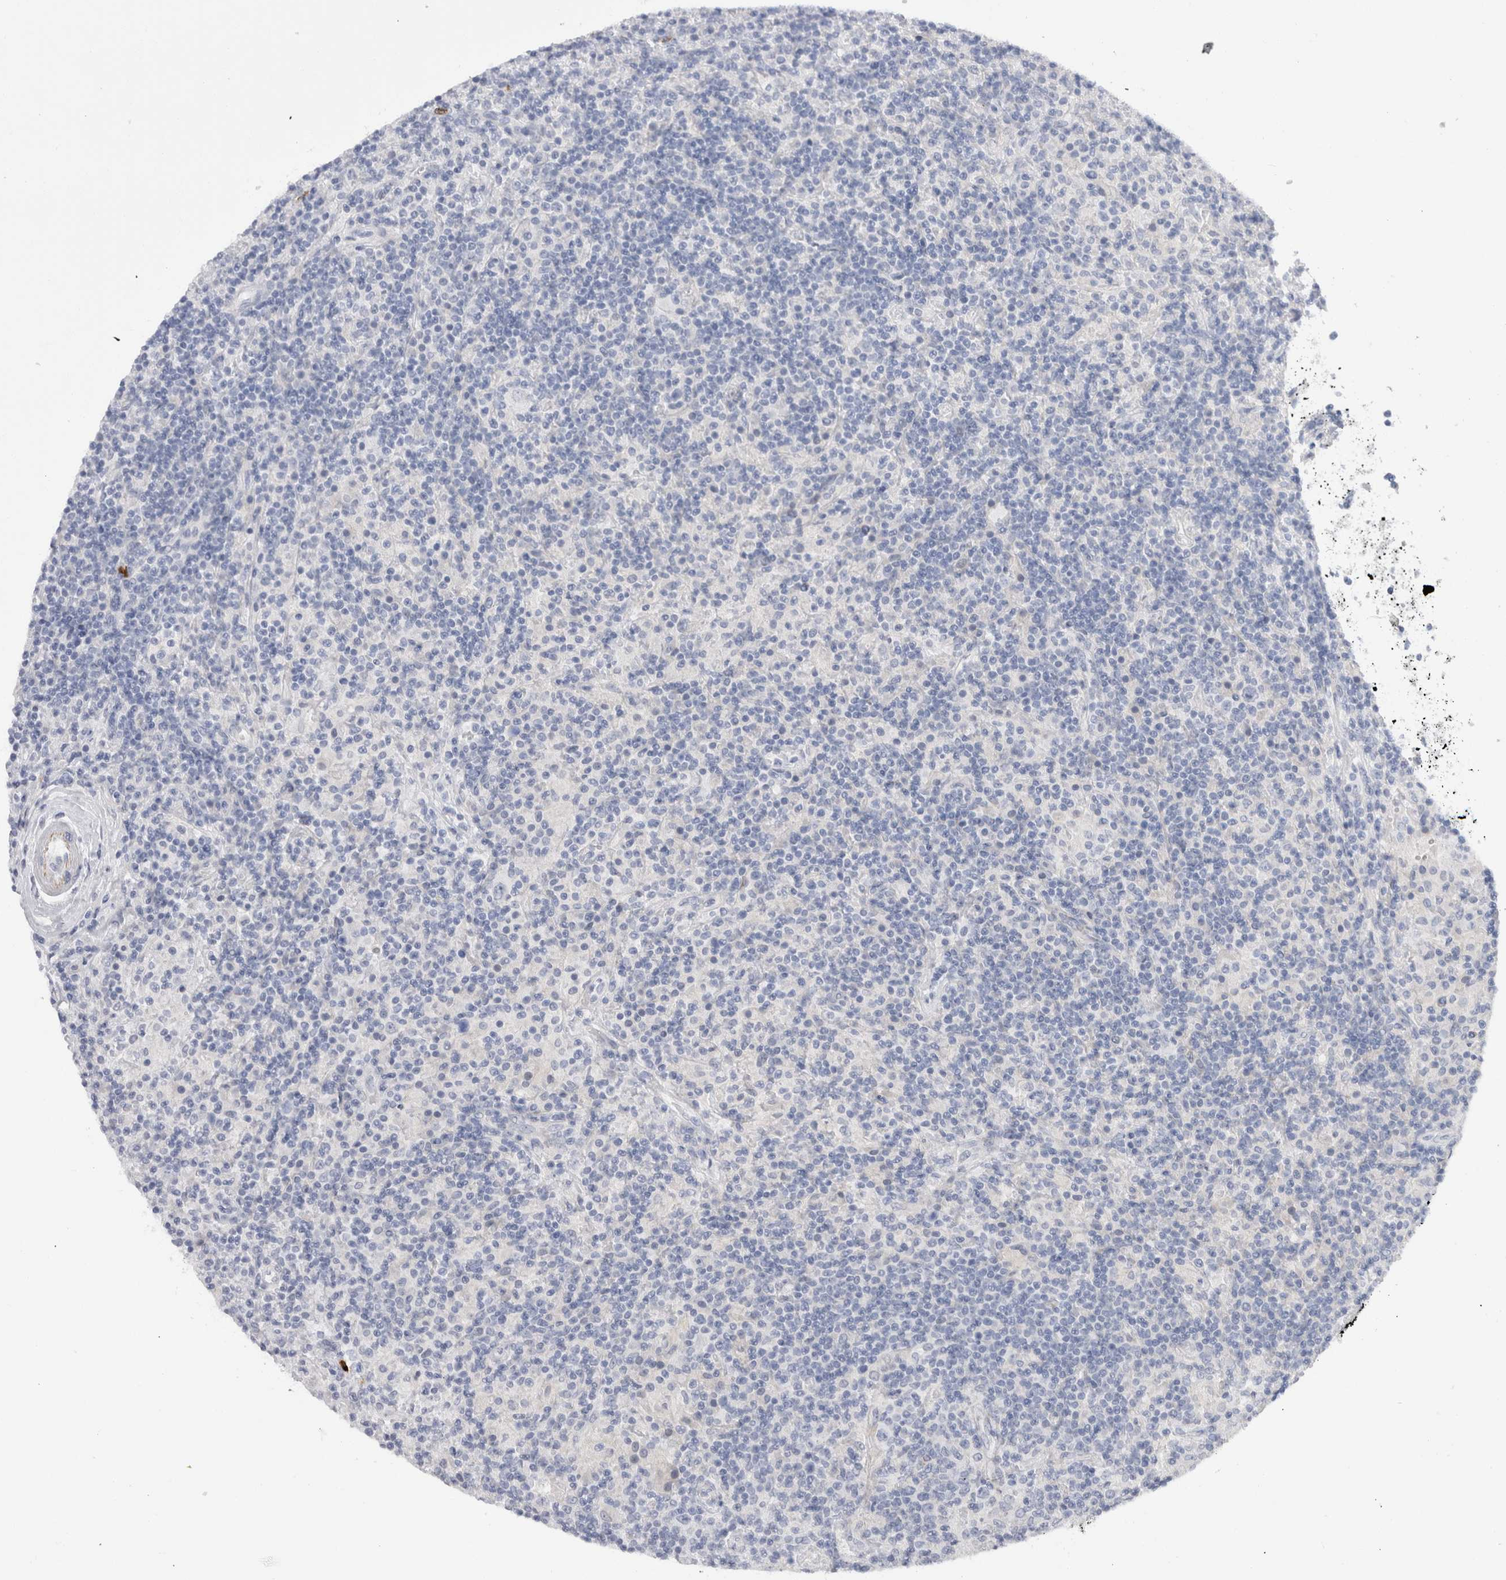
{"staining": {"intensity": "negative", "quantity": "none", "location": "none"}, "tissue": "lymphoma", "cell_type": "Tumor cells", "image_type": "cancer", "snomed": [{"axis": "morphology", "description": "Hodgkin's disease, NOS"}, {"axis": "topography", "description": "Lymph node"}], "caption": "DAB immunohistochemical staining of lymphoma shows no significant staining in tumor cells. (Brightfield microscopy of DAB (3,3'-diaminobenzidine) immunohistochemistry at high magnification).", "gene": "SPINK2", "patient": {"sex": "male", "age": 70}}